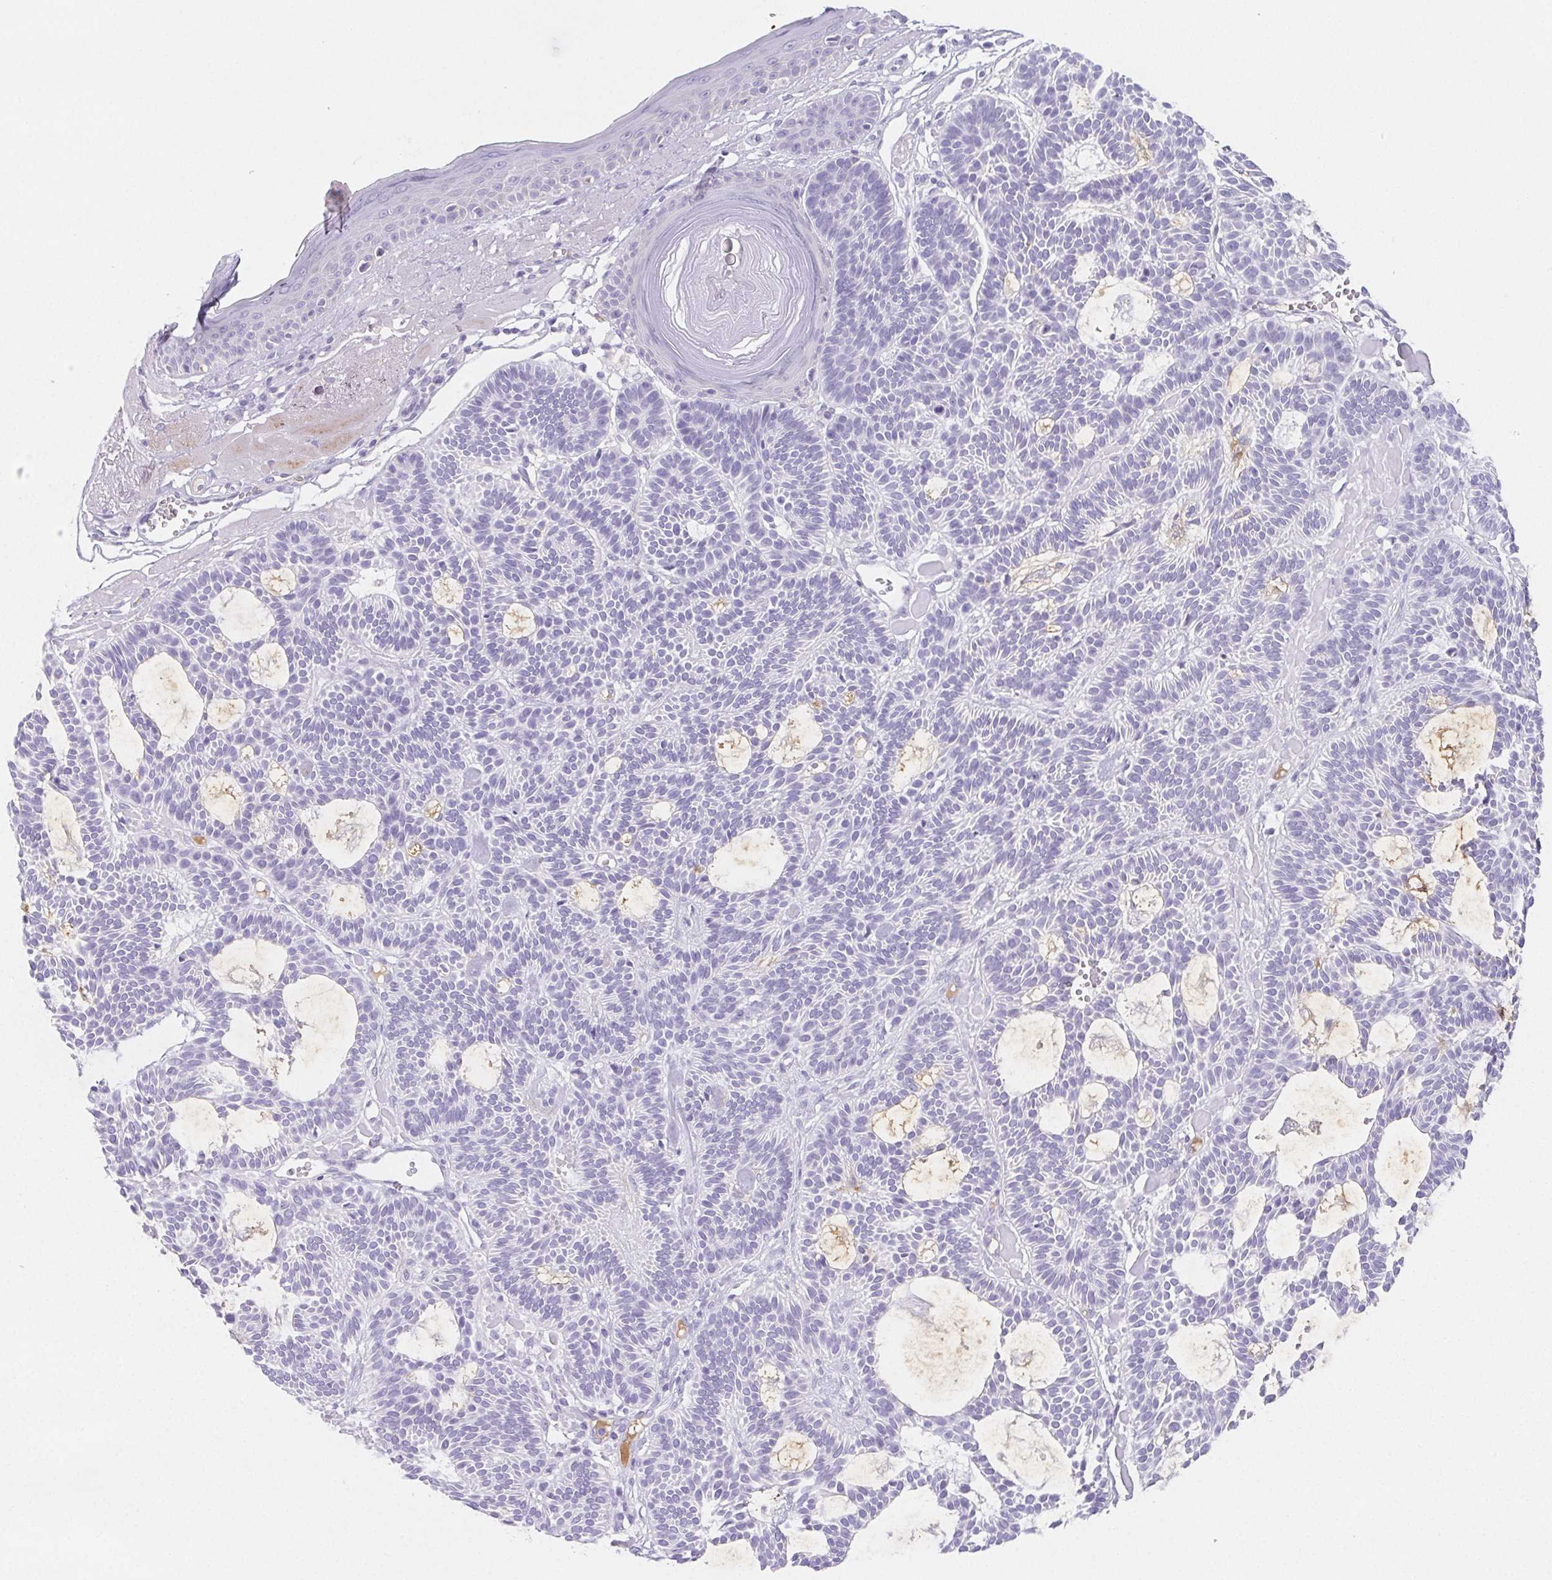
{"staining": {"intensity": "negative", "quantity": "none", "location": "none"}, "tissue": "skin cancer", "cell_type": "Tumor cells", "image_type": "cancer", "snomed": [{"axis": "morphology", "description": "Basal cell carcinoma"}, {"axis": "topography", "description": "Skin"}], "caption": "IHC histopathology image of human skin cancer (basal cell carcinoma) stained for a protein (brown), which reveals no expression in tumor cells. Nuclei are stained in blue.", "gene": "ITIH2", "patient": {"sex": "male", "age": 85}}